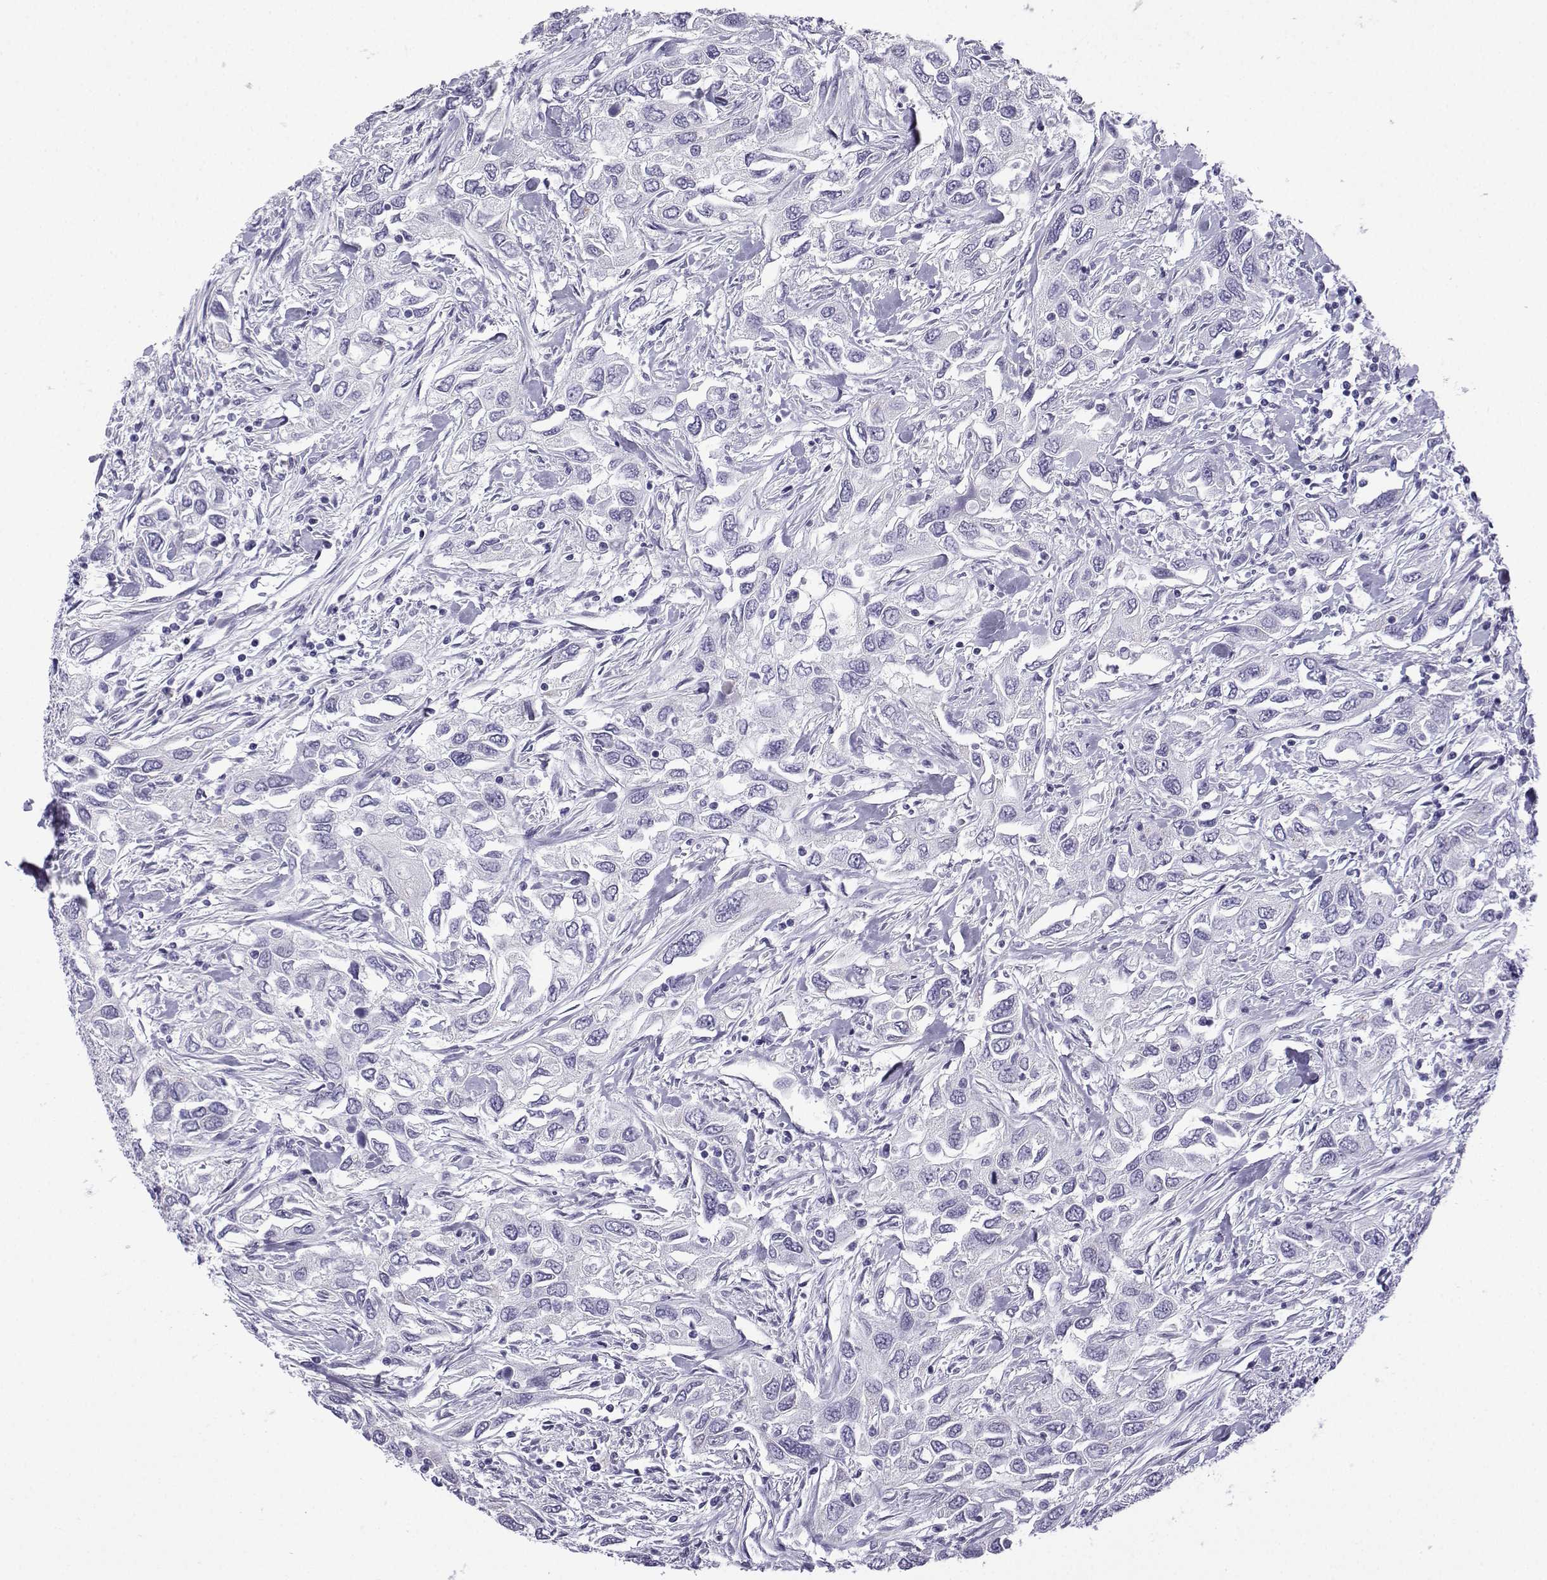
{"staining": {"intensity": "negative", "quantity": "none", "location": "none"}, "tissue": "urothelial cancer", "cell_type": "Tumor cells", "image_type": "cancer", "snomed": [{"axis": "morphology", "description": "Urothelial carcinoma, High grade"}, {"axis": "topography", "description": "Urinary bladder"}], "caption": "IHC of human urothelial cancer reveals no expression in tumor cells.", "gene": "ACRBP", "patient": {"sex": "male", "age": 76}}